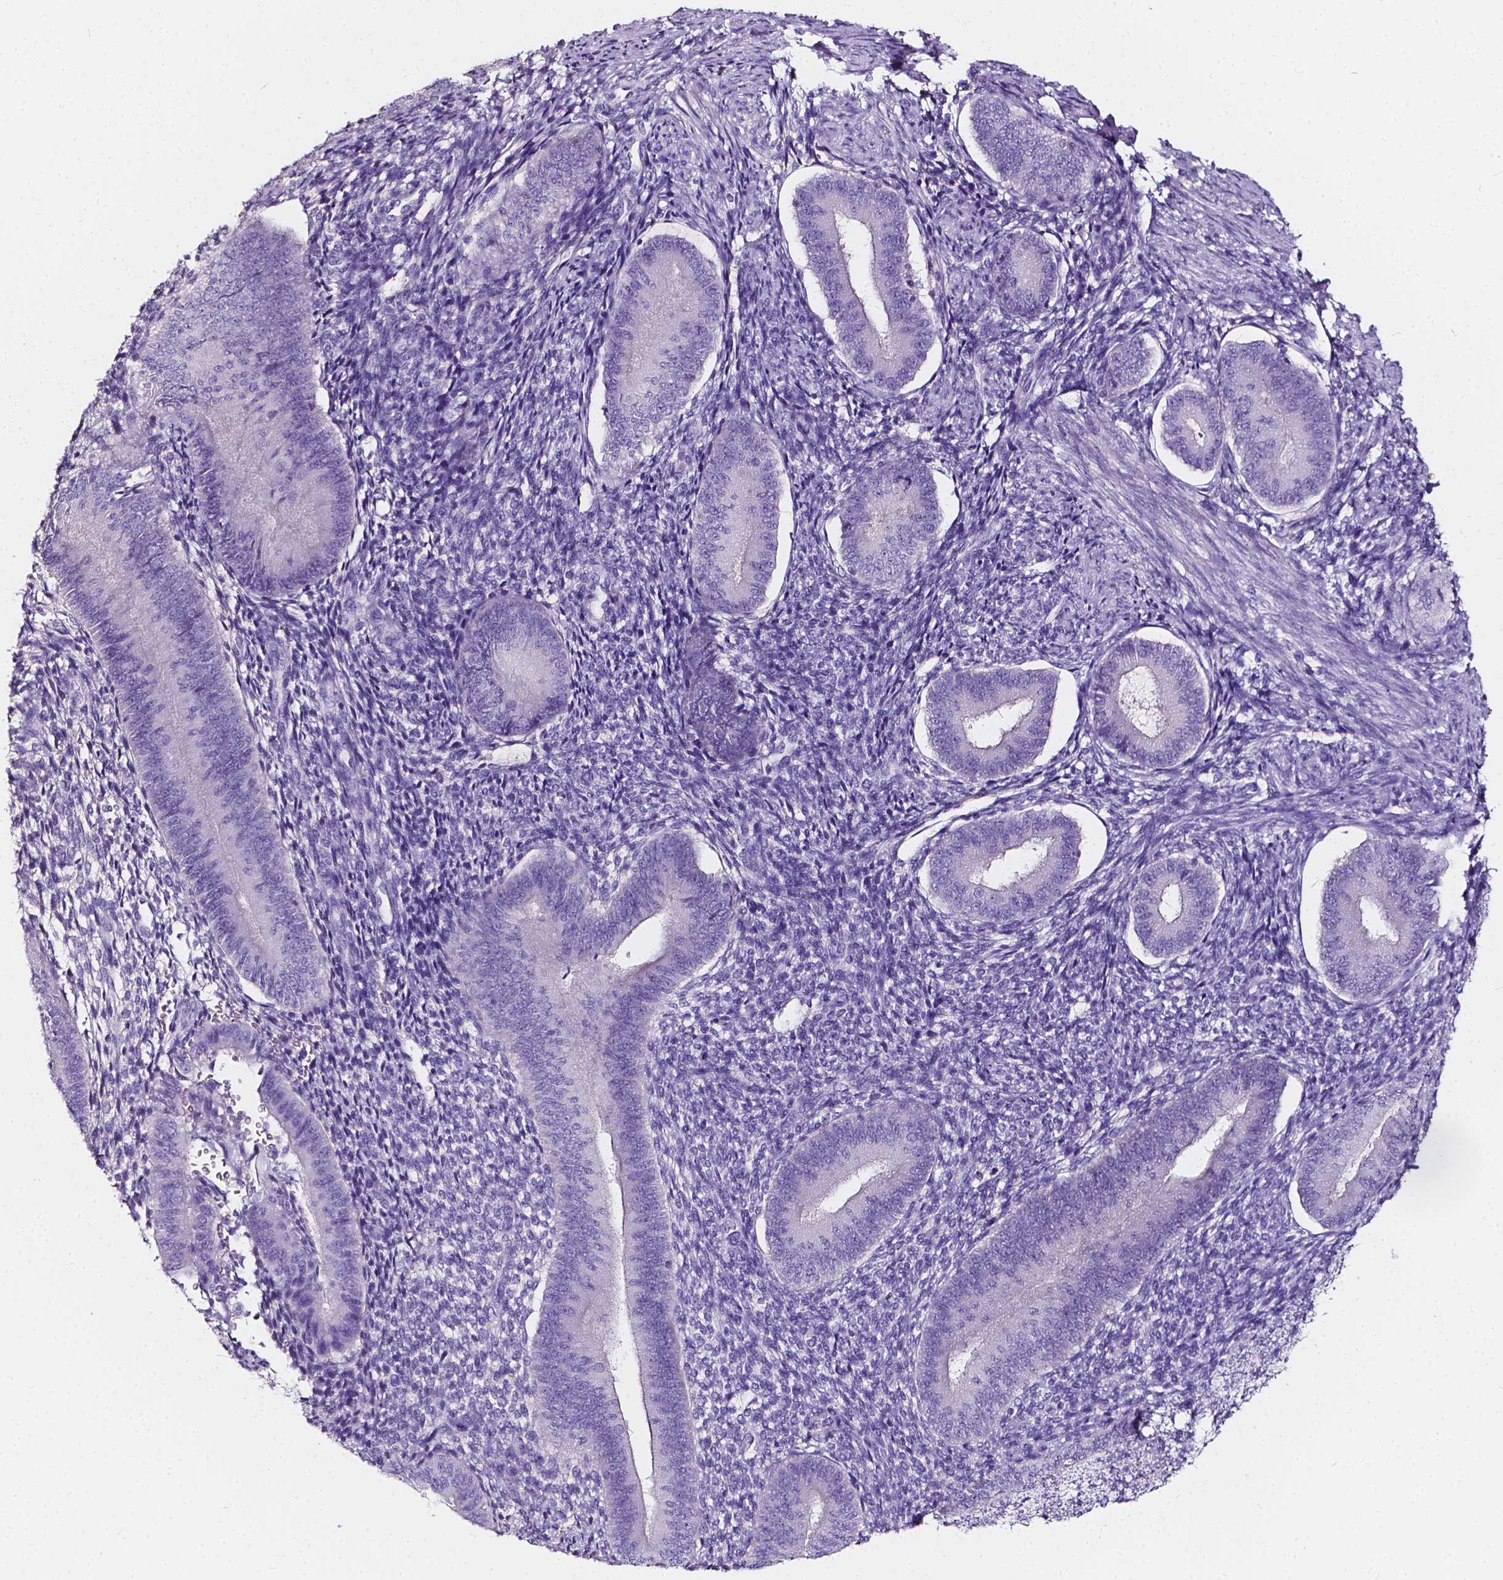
{"staining": {"intensity": "negative", "quantity": "none", "location": "none"}, "tissue": "endometrium", "cell_type": "Cells in endometrial stroma", "image_type": "normal", "snomed": [{"axis": "morphology", "description": "Normal tissue, NOS"}, {"axis": "topography", "description": "Endometrium"}], "caption": "High magnification brightfield microscopy of benign endometrium stained with DAB (brown) and counterstained with hematoxylin (blue): cells in endometrial stroma show no significant expression. (Stains: DAB (3,3'-diaminobenzidine) IHC with hematoxylin counter stain, Microscopy: brightfield microscopy at high magnification).", "gene": "CLSTN2", "patient": {"sex": "female", "age": 39}}